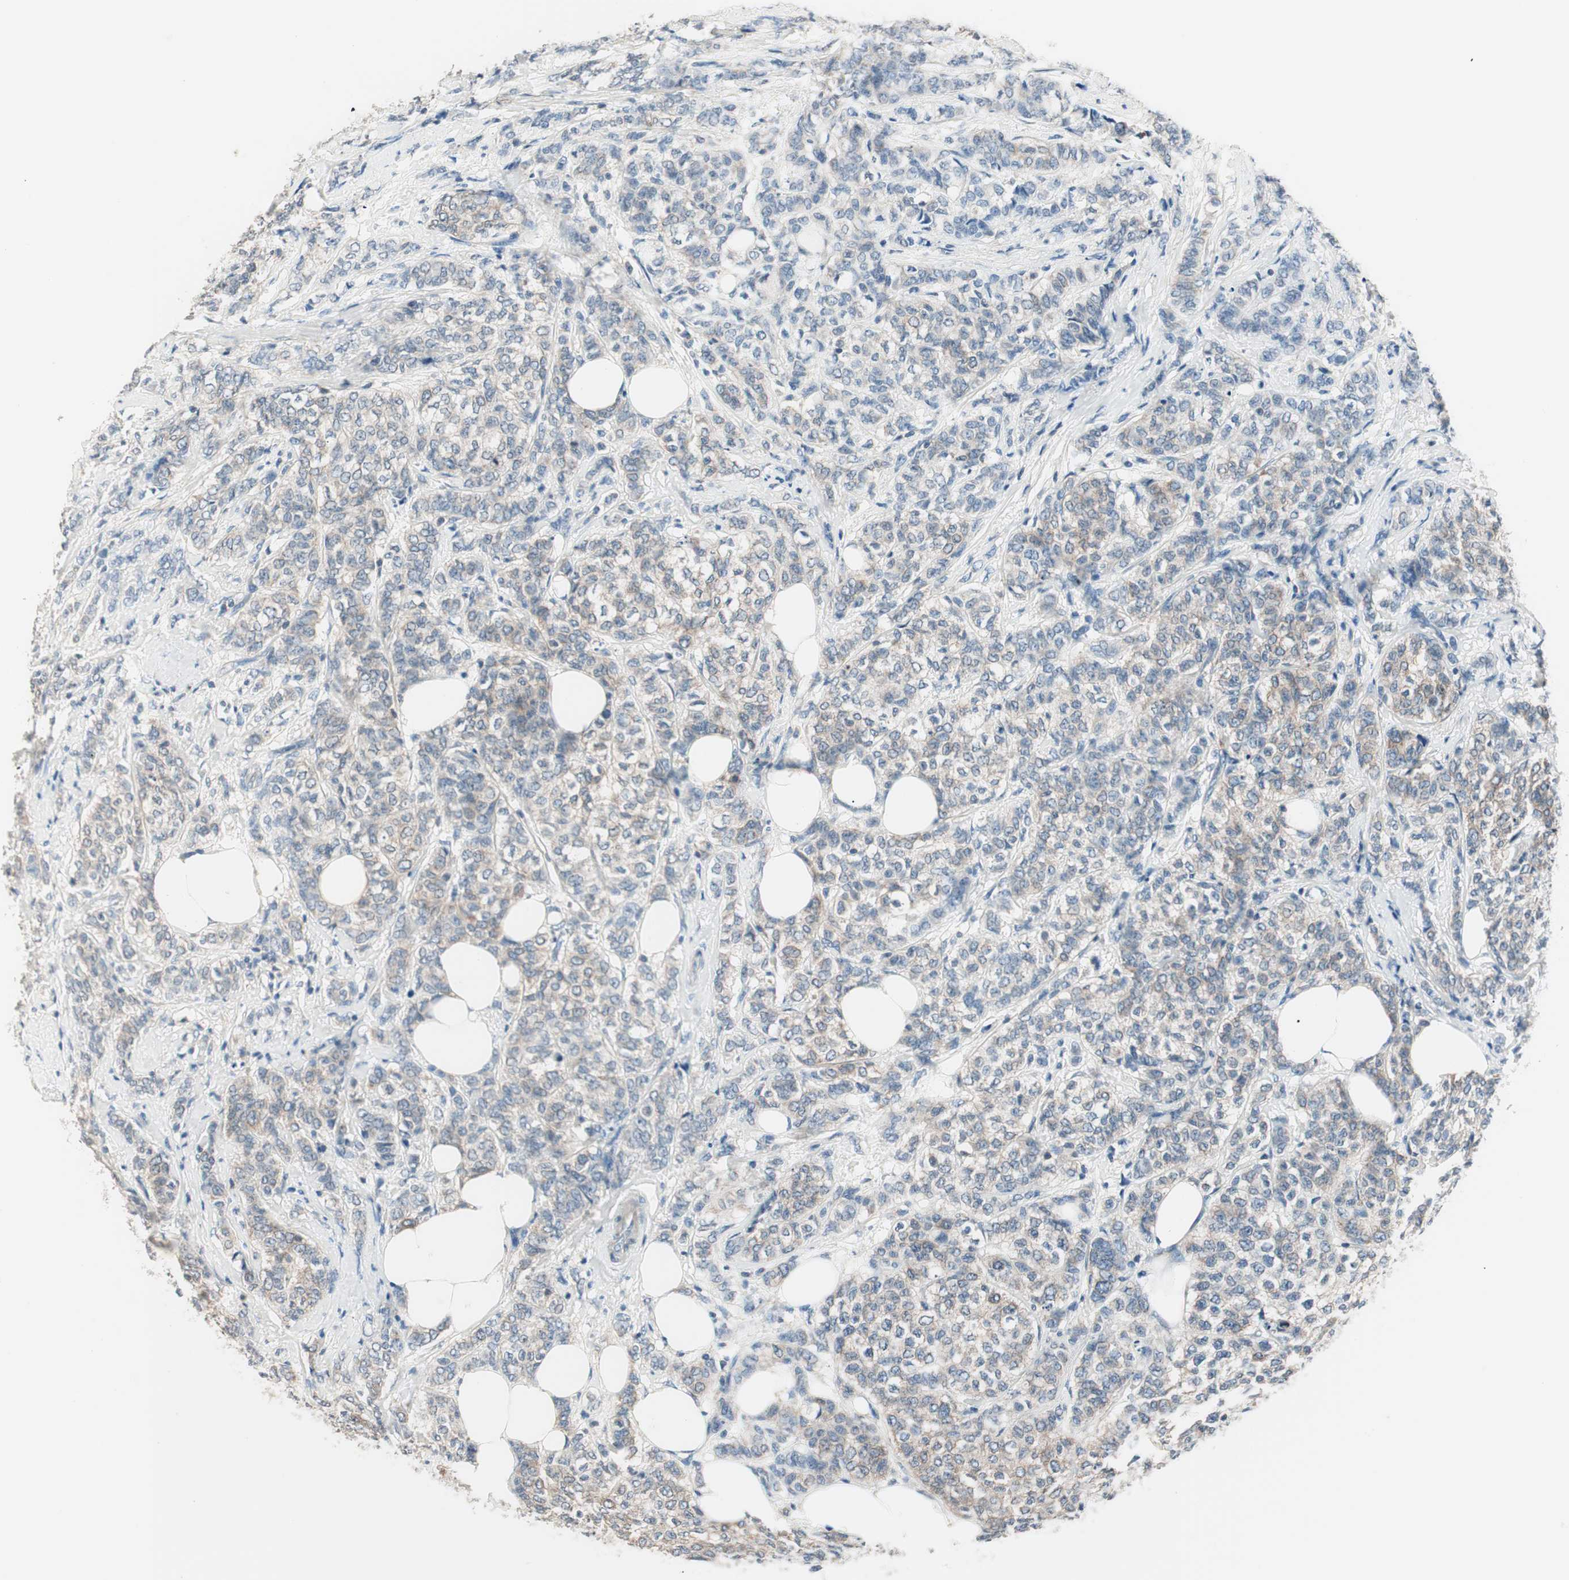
{"staining": {"intensity": "weak", "quantity": "<25%", "location": "cytoplasmic/membranous"}, "tissue": "breast cancer", "cell_type": "Tumor cells", "image_type": "cancer", "snomed": [{"axis": "morphology", "description": "Lobular carcinoma"}, {"axis": "topography", "description": "Breast"}], "caption": "High power microscopy image of an immunohistochemistry micrograph of breast lobular carcinoma, revealing no significant expression in tumor cells.", "gene": "RAD54B", "patient": {"sex": "female", "age": 60}}